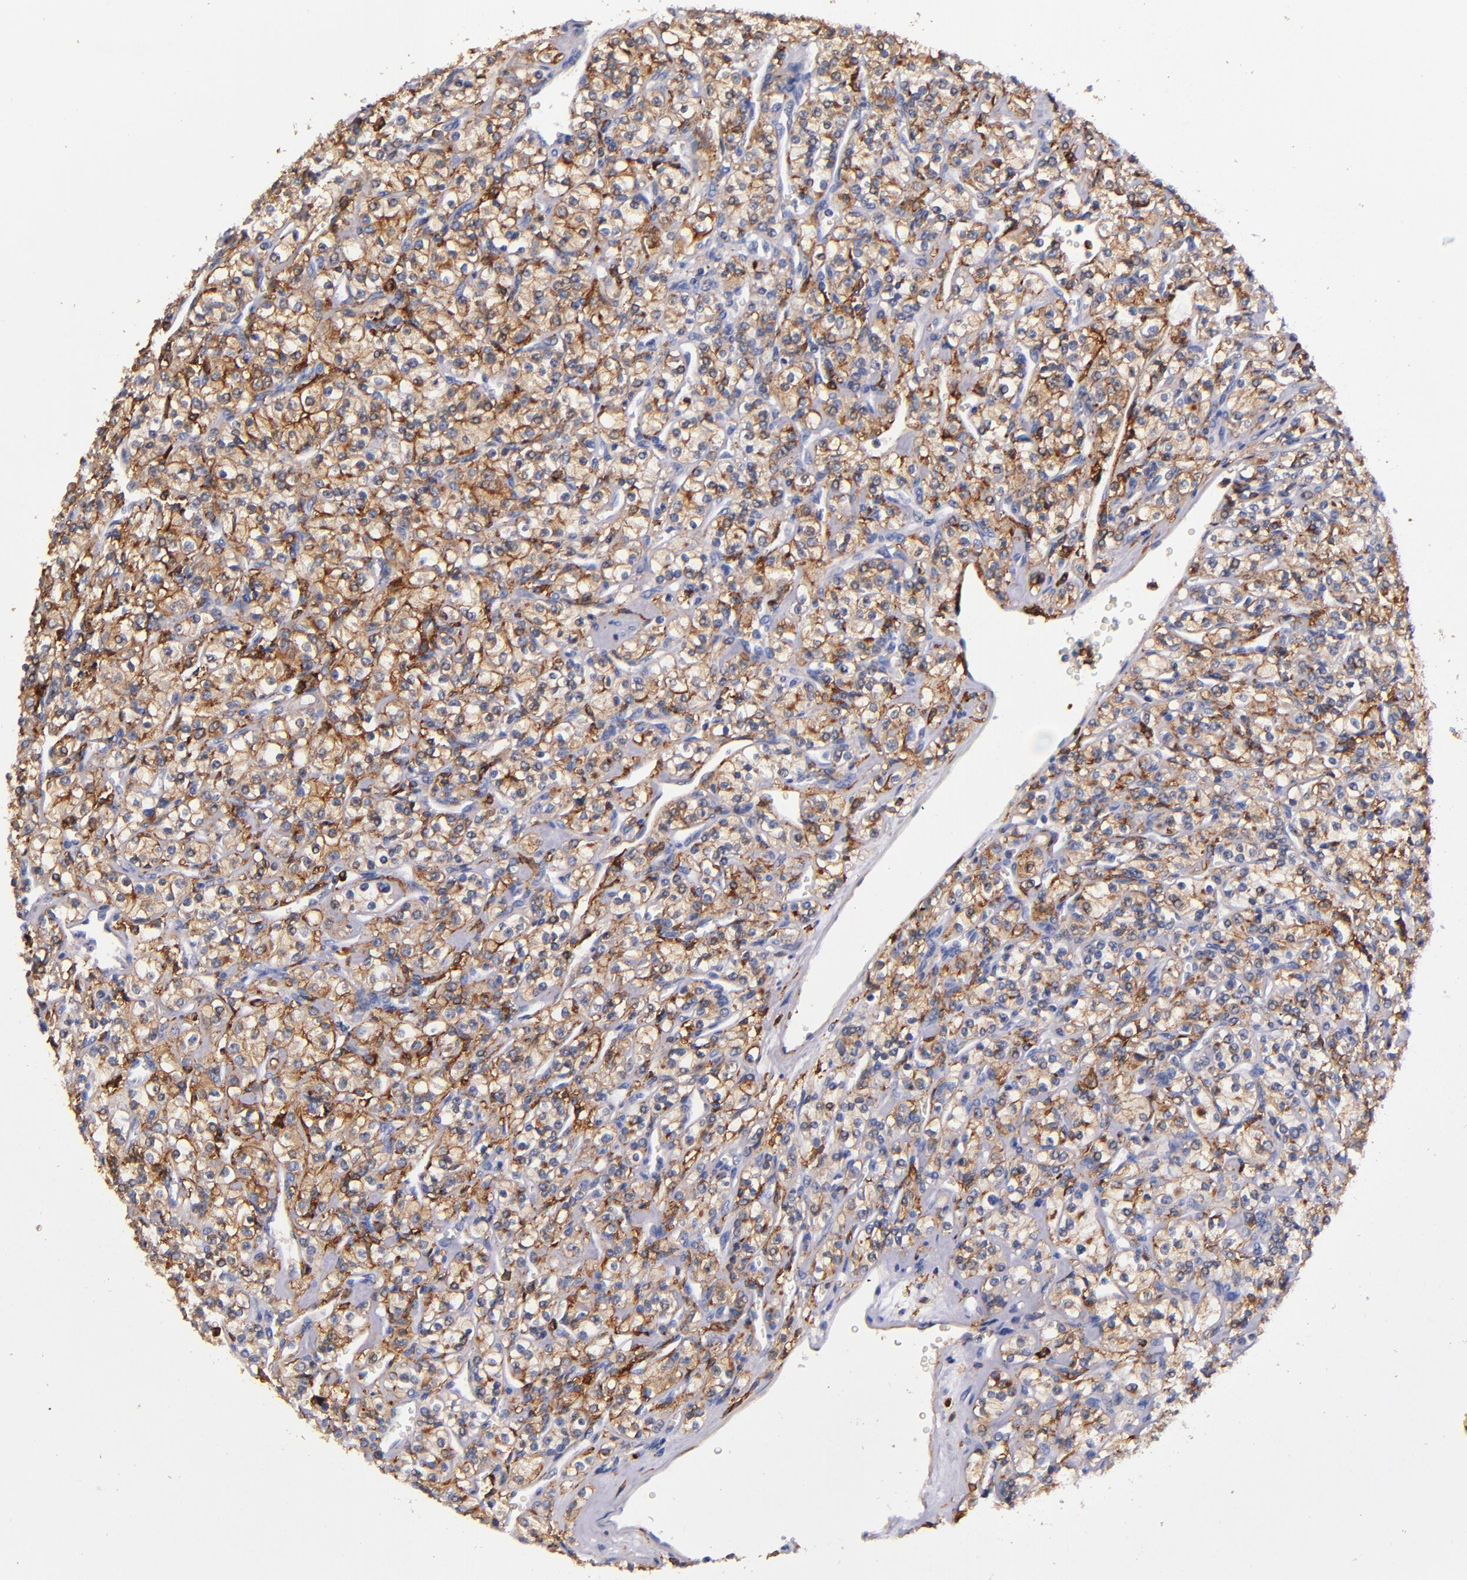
{"staining": {"intensity": "strong", "quantity": "25%-75%", "location": "cytoplasmic/membranous"}, "tissue": "renal cancer", "cell_type": "Tumor cells", "image_type": "cancer", "snomed": [{"axis": "morphology", "description": "Adenocarcinoma, NOS"}, {"axis": "topography", "description": "Kidney"}], "caption": "Renal cancer was stained to show a protein in brown. There is high levels of strong cytoplasmic/membranous expression in about 25%-75% of tumor cells.", "gene": "SIRPA", "patient": {"sex": "male", "age": 77}}